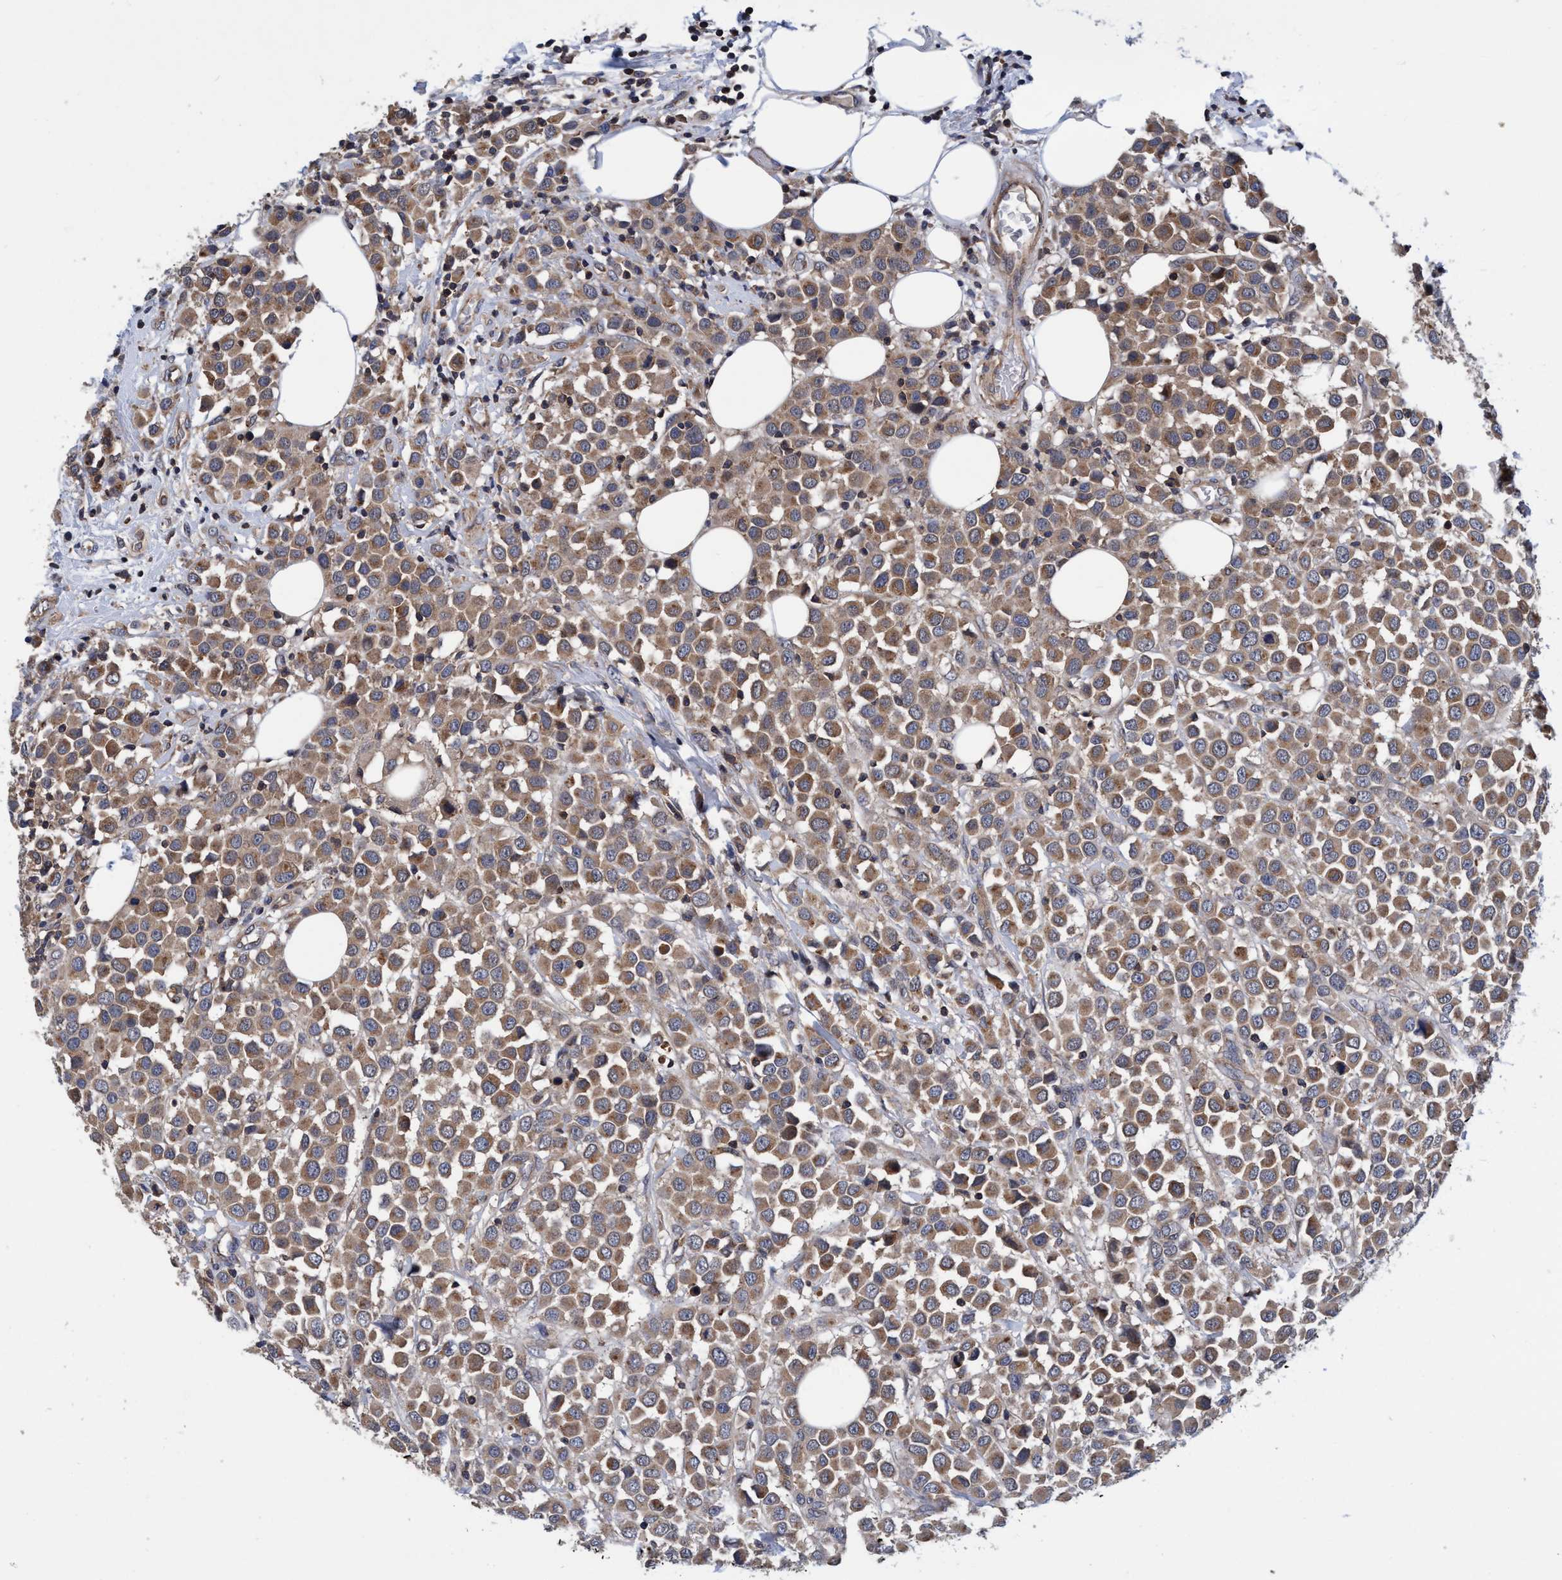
{"staining": {"intensity": "moderate", "quantity": ">75%", "location": "cytoplasmic/membranous"}, "tissue": "breast cancer", "cell_type": "Tumor cells", "image_type": "cancer", "snomed": [{"axis": "morphology", "description": "Duct carcinoma"}, {"axis": "topography", "description": "Breast"}], "caption": "Protein expression analysis of human breast intraductal carcinoma reveals moderate cytoplasmic/membranous expression in about >75% of tumor cells.", "gene": "CALCOCO2", "patient": {"sex": "female", "age": 61}}